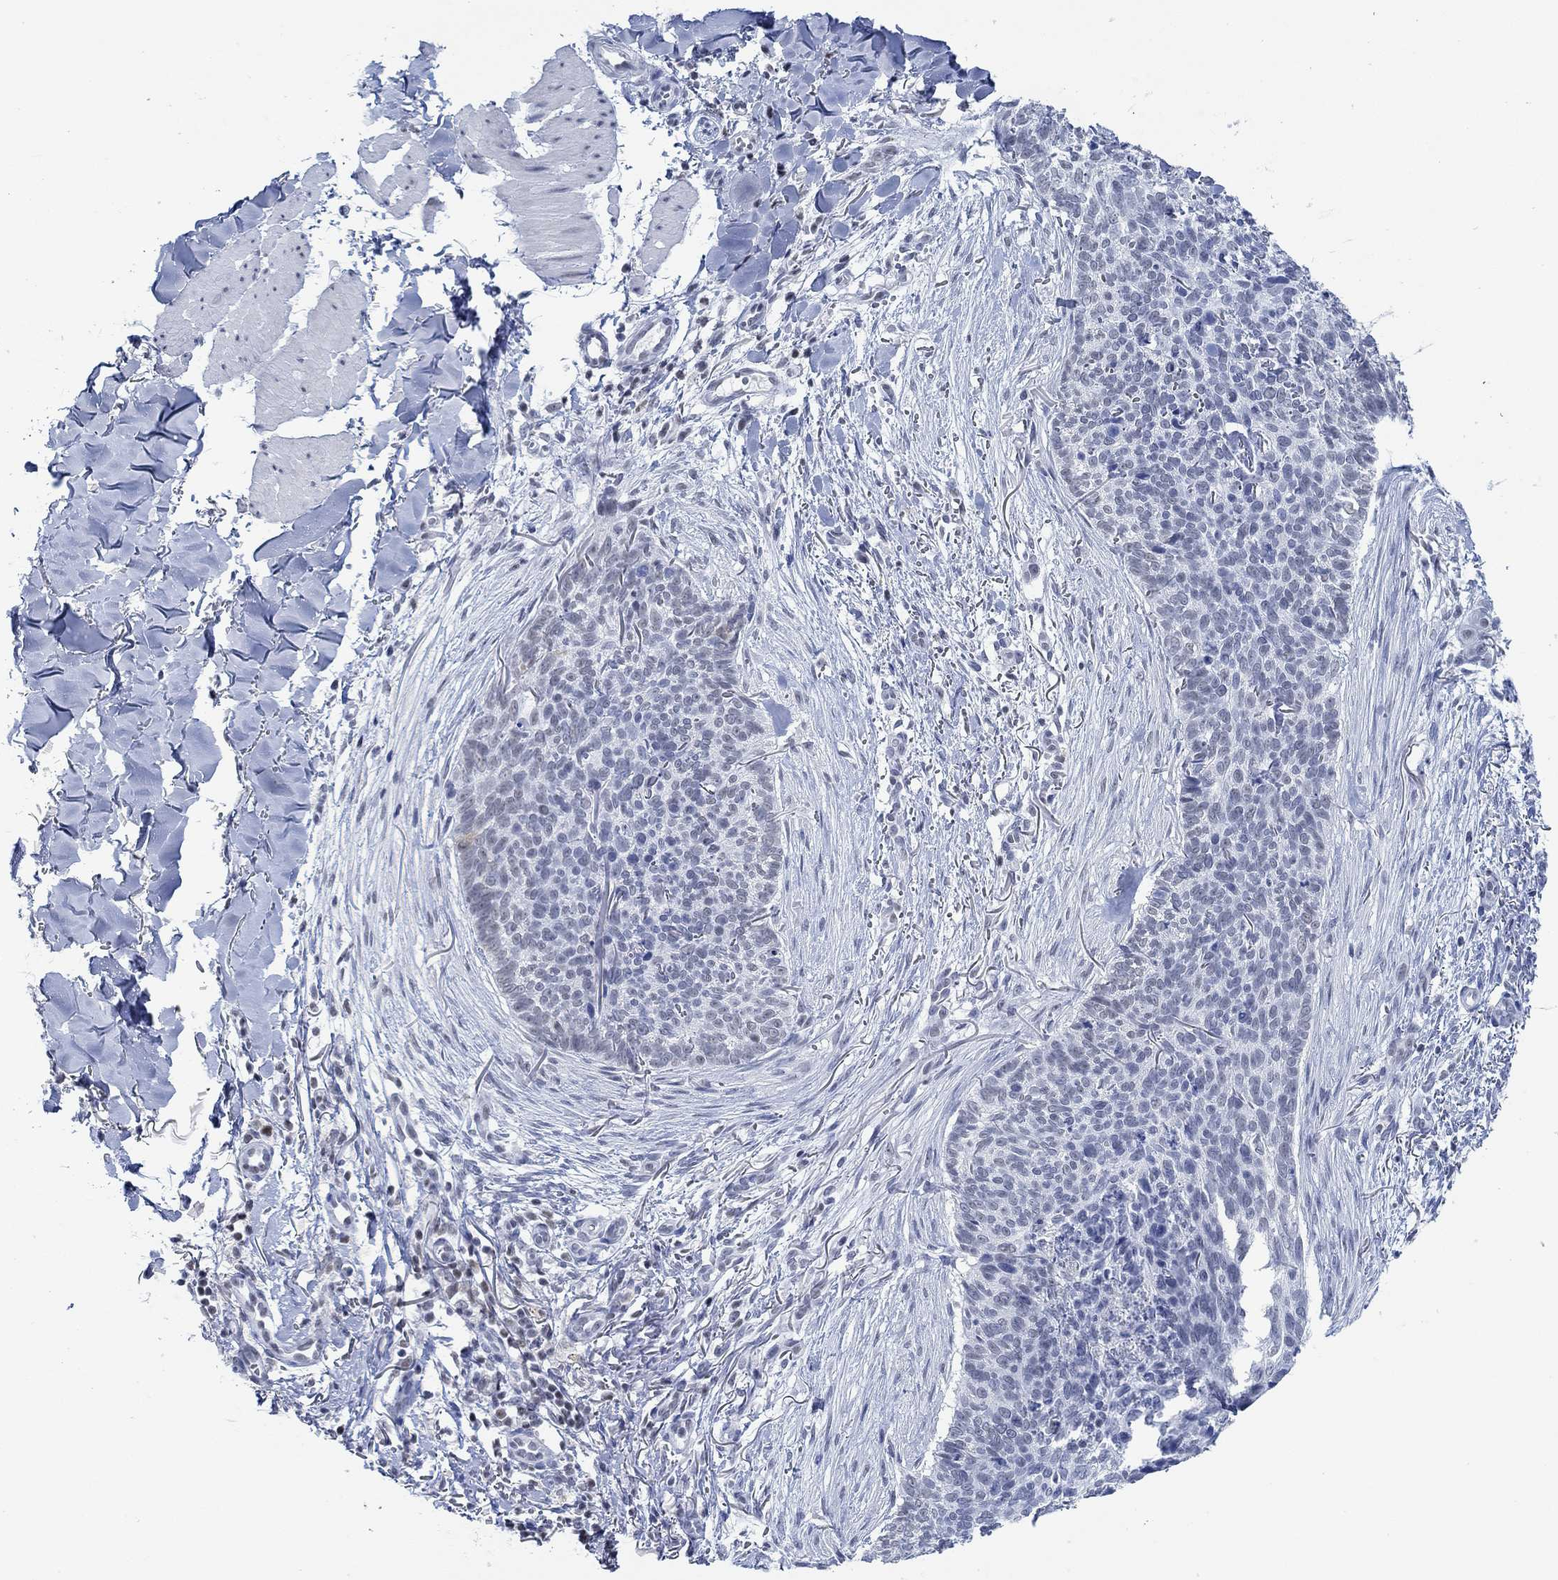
{"staining": {"intensity": "negative", "quantity": "none", "location": "none"}, "tissue": "skin cancer", "cell_type": "Tumor cells", "image_type": "cancer", "snomed": [{"axis": "morphology", "description": "Basal cell carcinoma"}, {"axis": "topography", "description": "Skin"}], "caption": "Immunohistochemistry (IHC) photomicrograph of human basal cell carcinoma (skin) stained for a protein (brown), which shows no positivity in tumor cells.", "gene": "PPP1R17", "patient": {"sex": "male", "age": 64}}